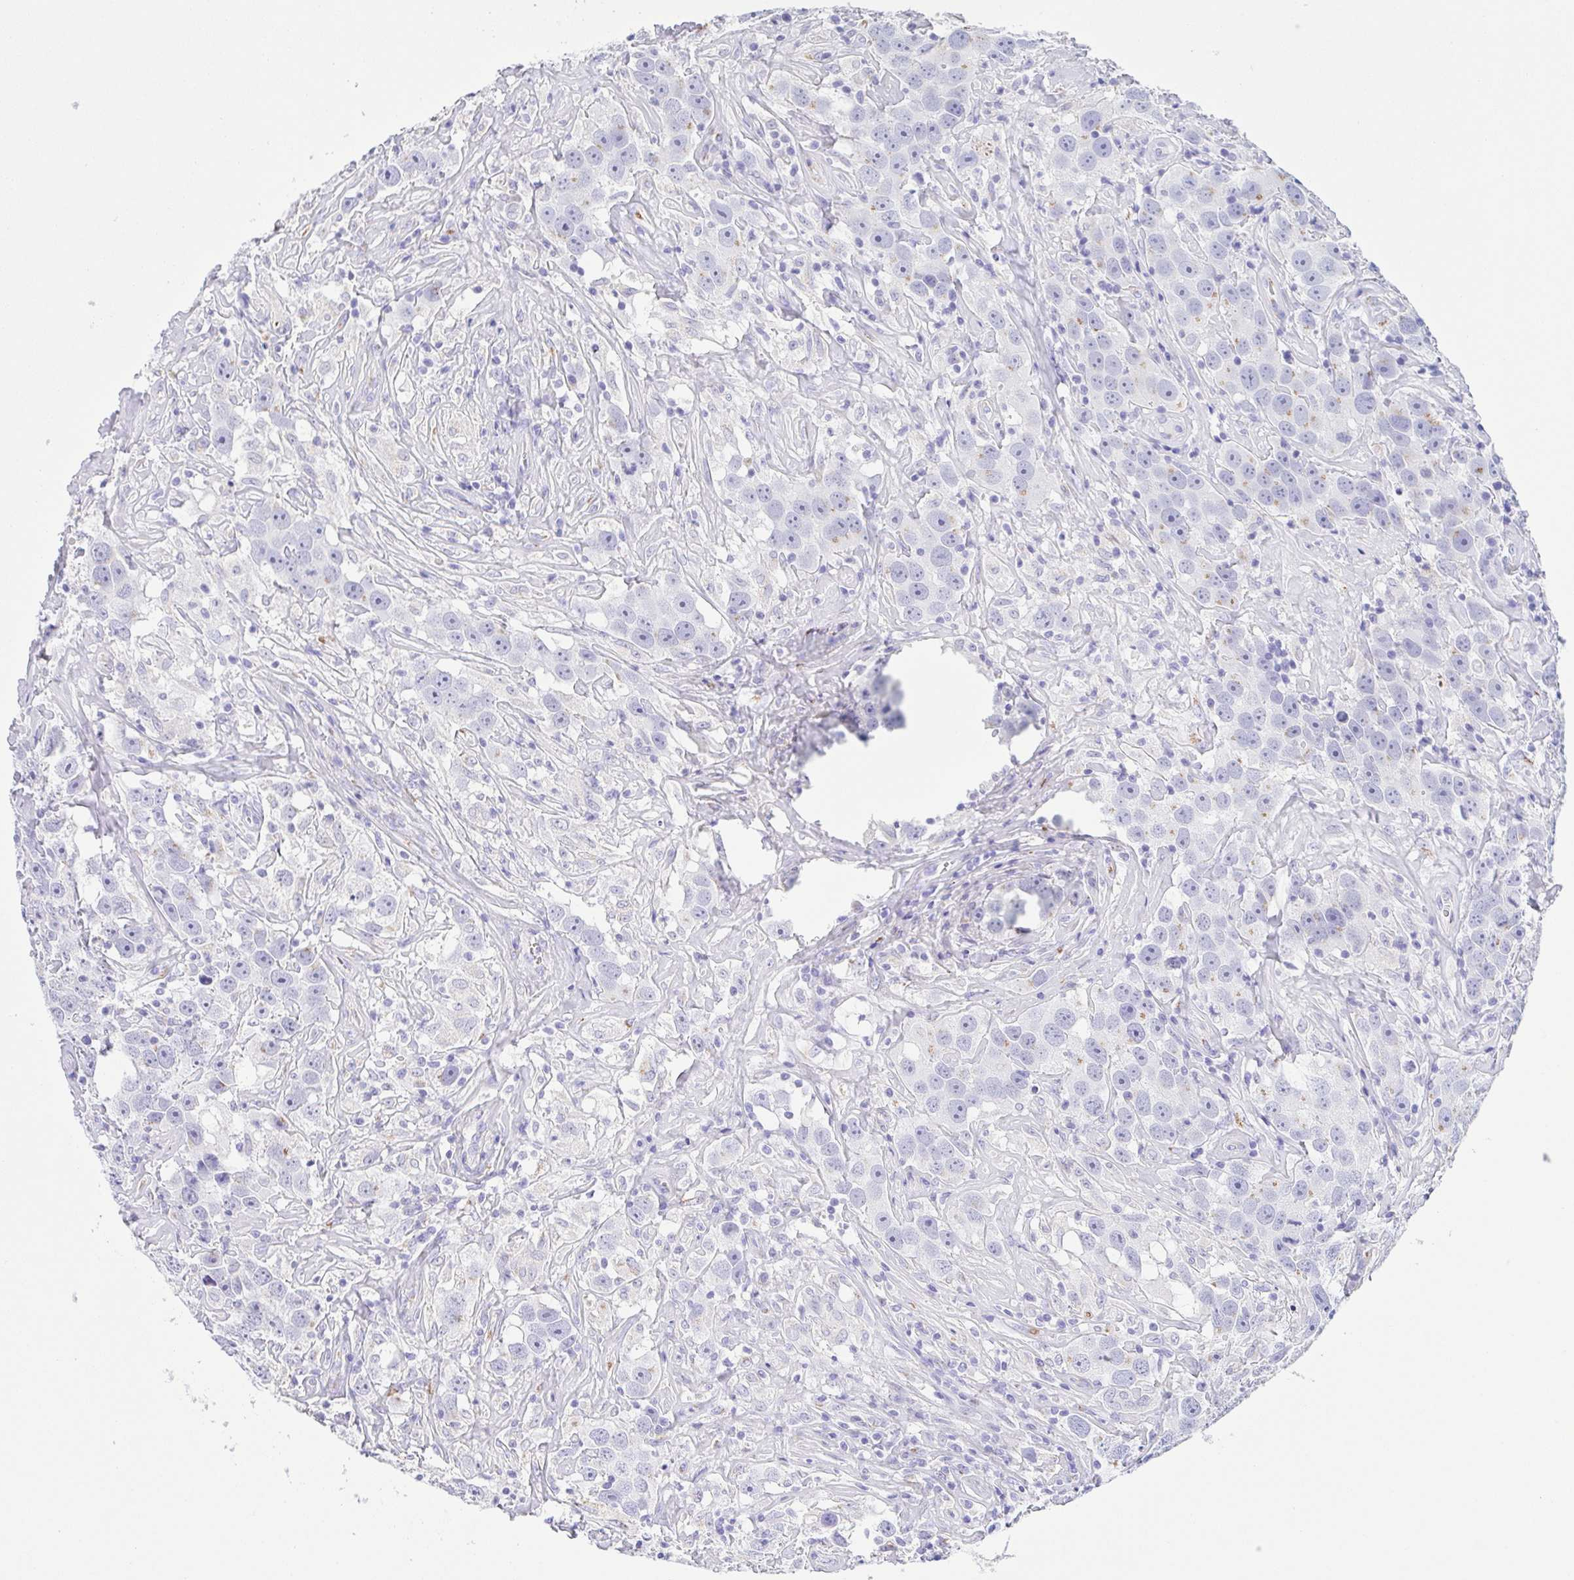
{"staining": {"intensity": "negative", "quantity": "none", "location": "none"}, "tissue": "testis cancer", "cell_type": "Tumor cells", "image_type": "cancer", "snomed": [{"axis": "morphology", "description": "Seminoma, NOS"}, {"axis": "topography", "description": "Testis"}], "caption": "The histopathology image displays no significant positivity in tumor cells of testis seminoma. Nuclei are stained in blue.", "gene": "SULT1B1", "patient": {"sex": "male", "age": 49}}